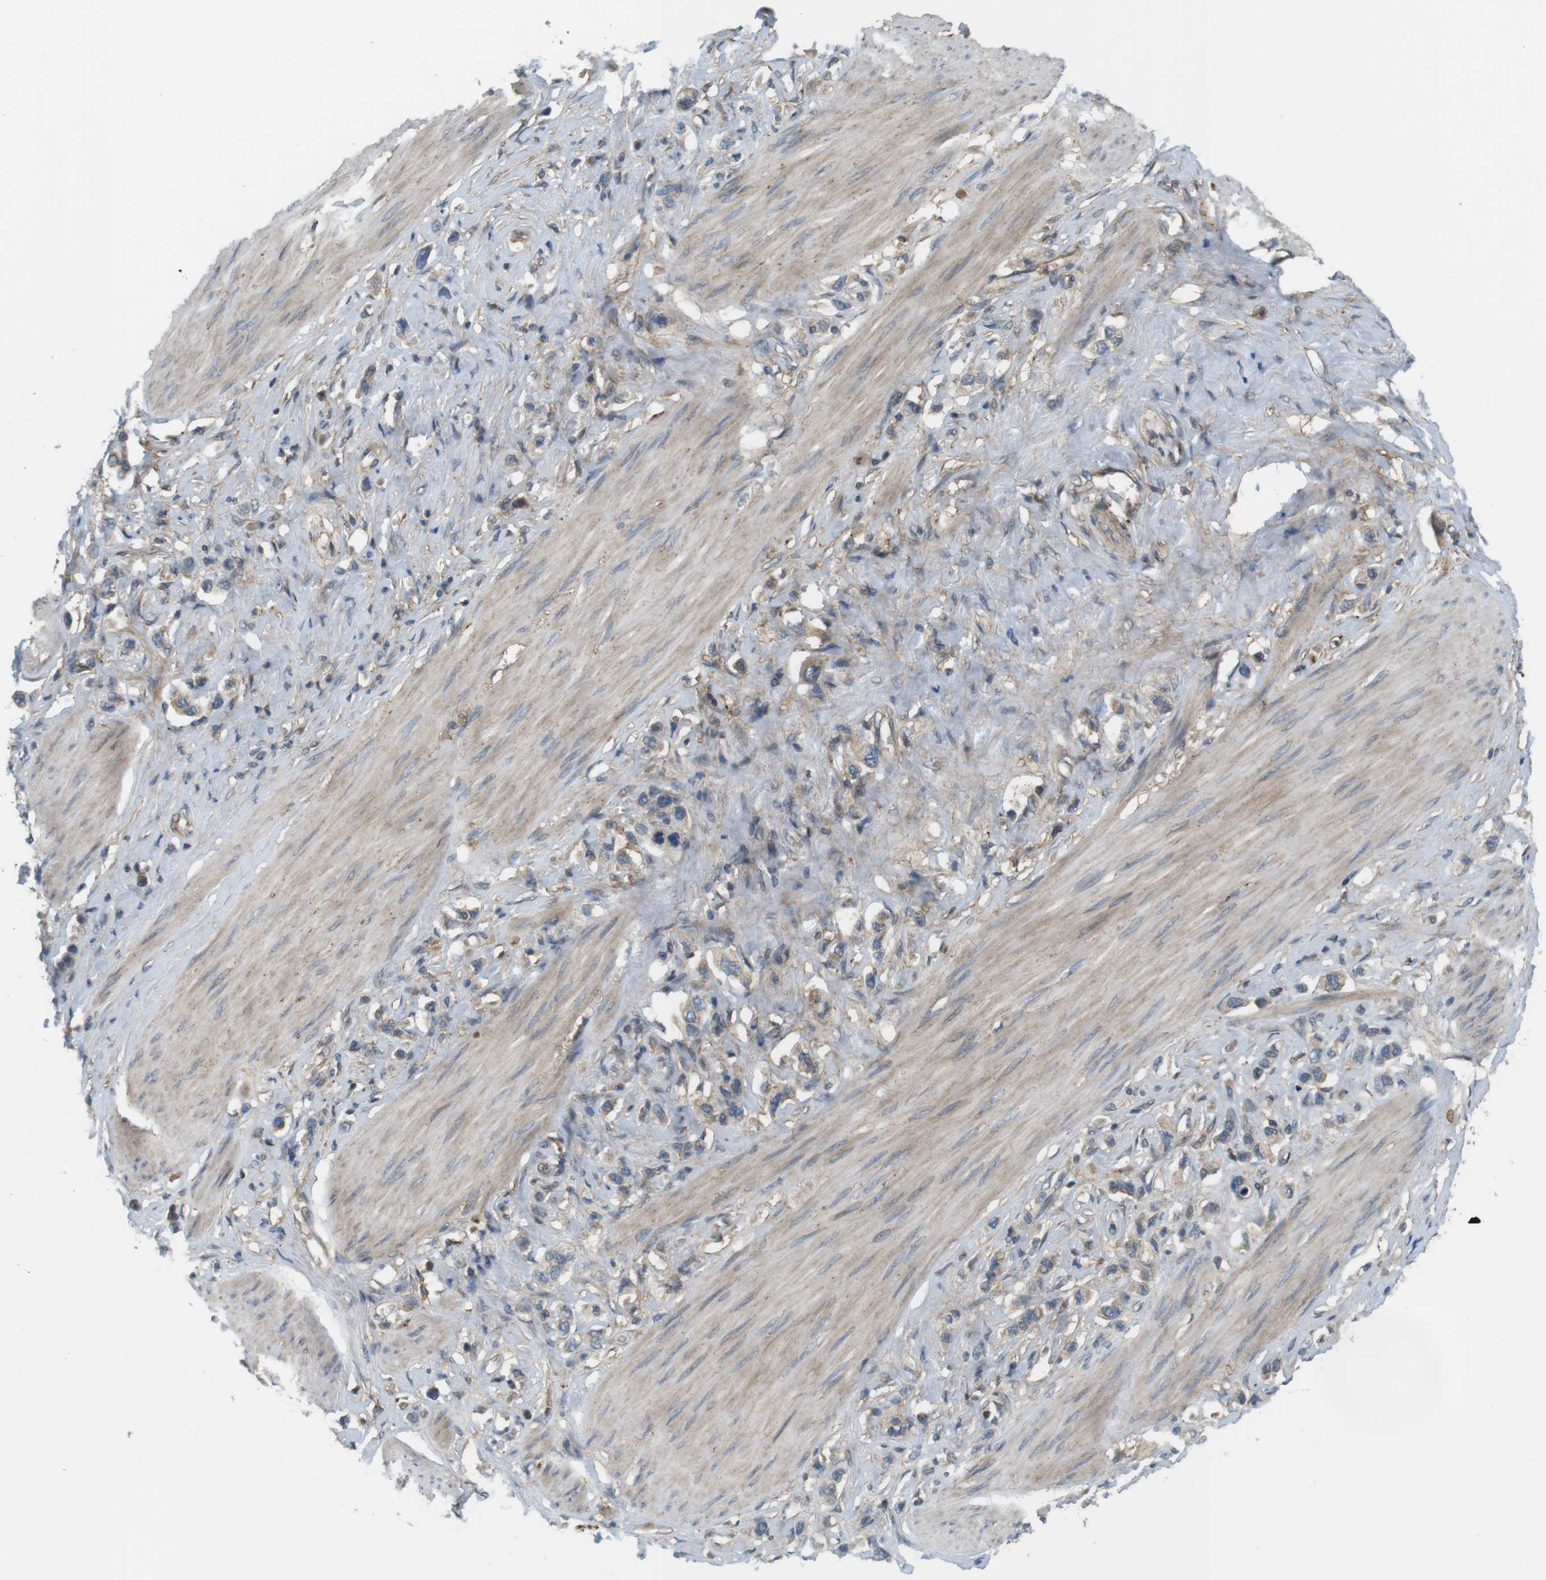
{"staining": {"intensity": "weak", "quantity": "25%-75%", "location": "cytoplasmic/membranous"}, "tissue": "stomach cancer", "cell_type": "Tumor cells", "image_type": "cancer", "snomed": [{"axis": "morphology", "description": "Adenocarcinoma, NOS"}, {"axis": "topography", "description": "Stomach"}], "caption": "Immunohistochemical staining of human stomach adenocarcinoma shows low levels of weak cytoplasmic/membranous protein expression in about 25%-75% of tumor cells. The staining was performed using DAB (3,3'-diaminobenzidine), with brown indicating positive protein expression. Nuclei are stained blue with hematoxylin.", "gene": "DDAH2", "patient": {"sex": "female", "age": 65}}